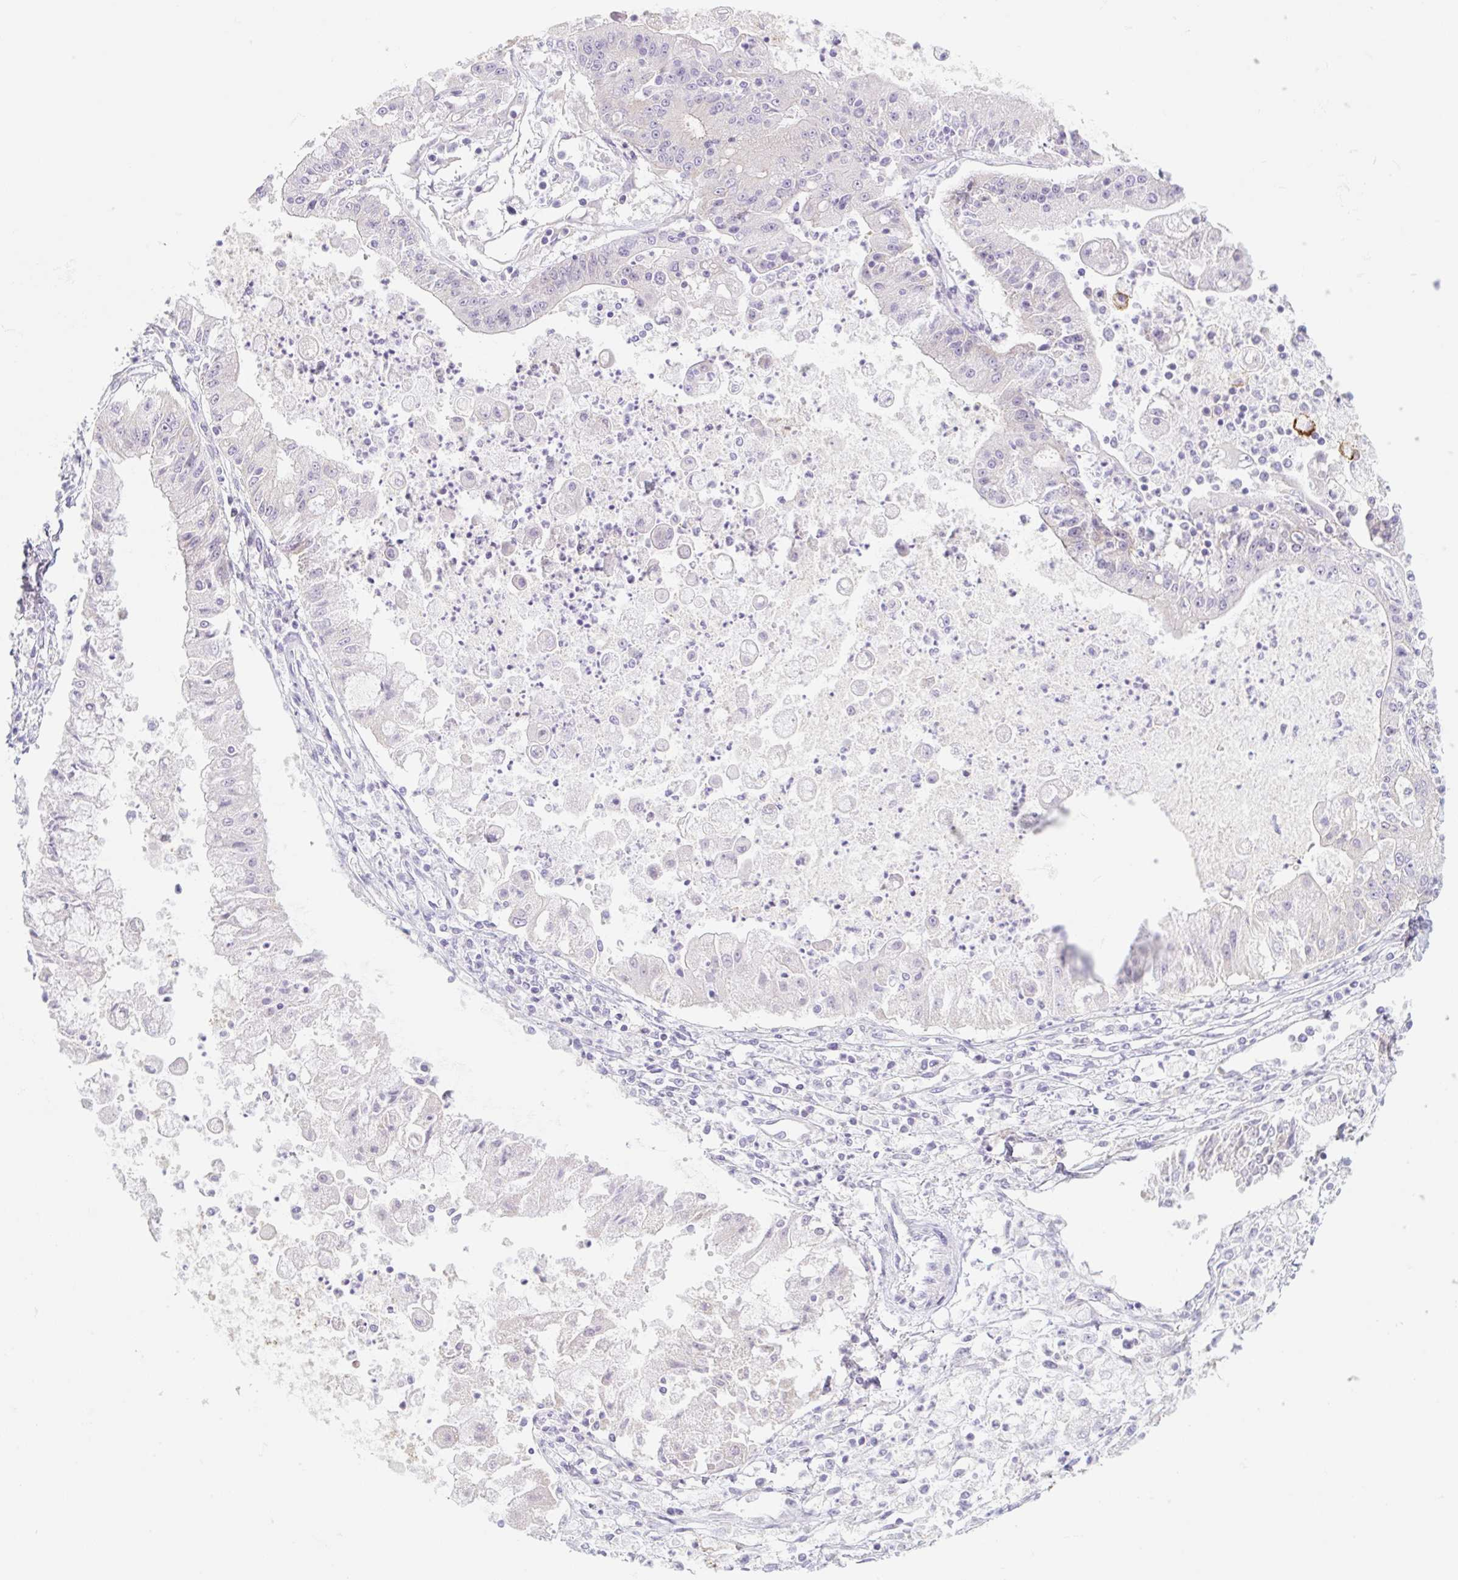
{"staining": {"intensity": "weak", "quantity": "<25%", "location": "cytoplasmic/membranous"}, "tissue": "ovarian cancer", "cell_type": "Tumor cells", "image_type": "cancer", "snomed": [{"axis": "morphology", "description": "Cystadenocarcinoma, mucinous, NOS"}, {"axis": "topography", "description": "Ovary"}], "caption": "There is no significant expression in tumor cells of ovarian cancer (mucinous cystadenocarcinoma). The staining is performed using DAB brown chromogen with nuclei counter-stained in using hematoxylin.", "gene": "LYVE1", "patient": {"sex": "female", "age": 70}}